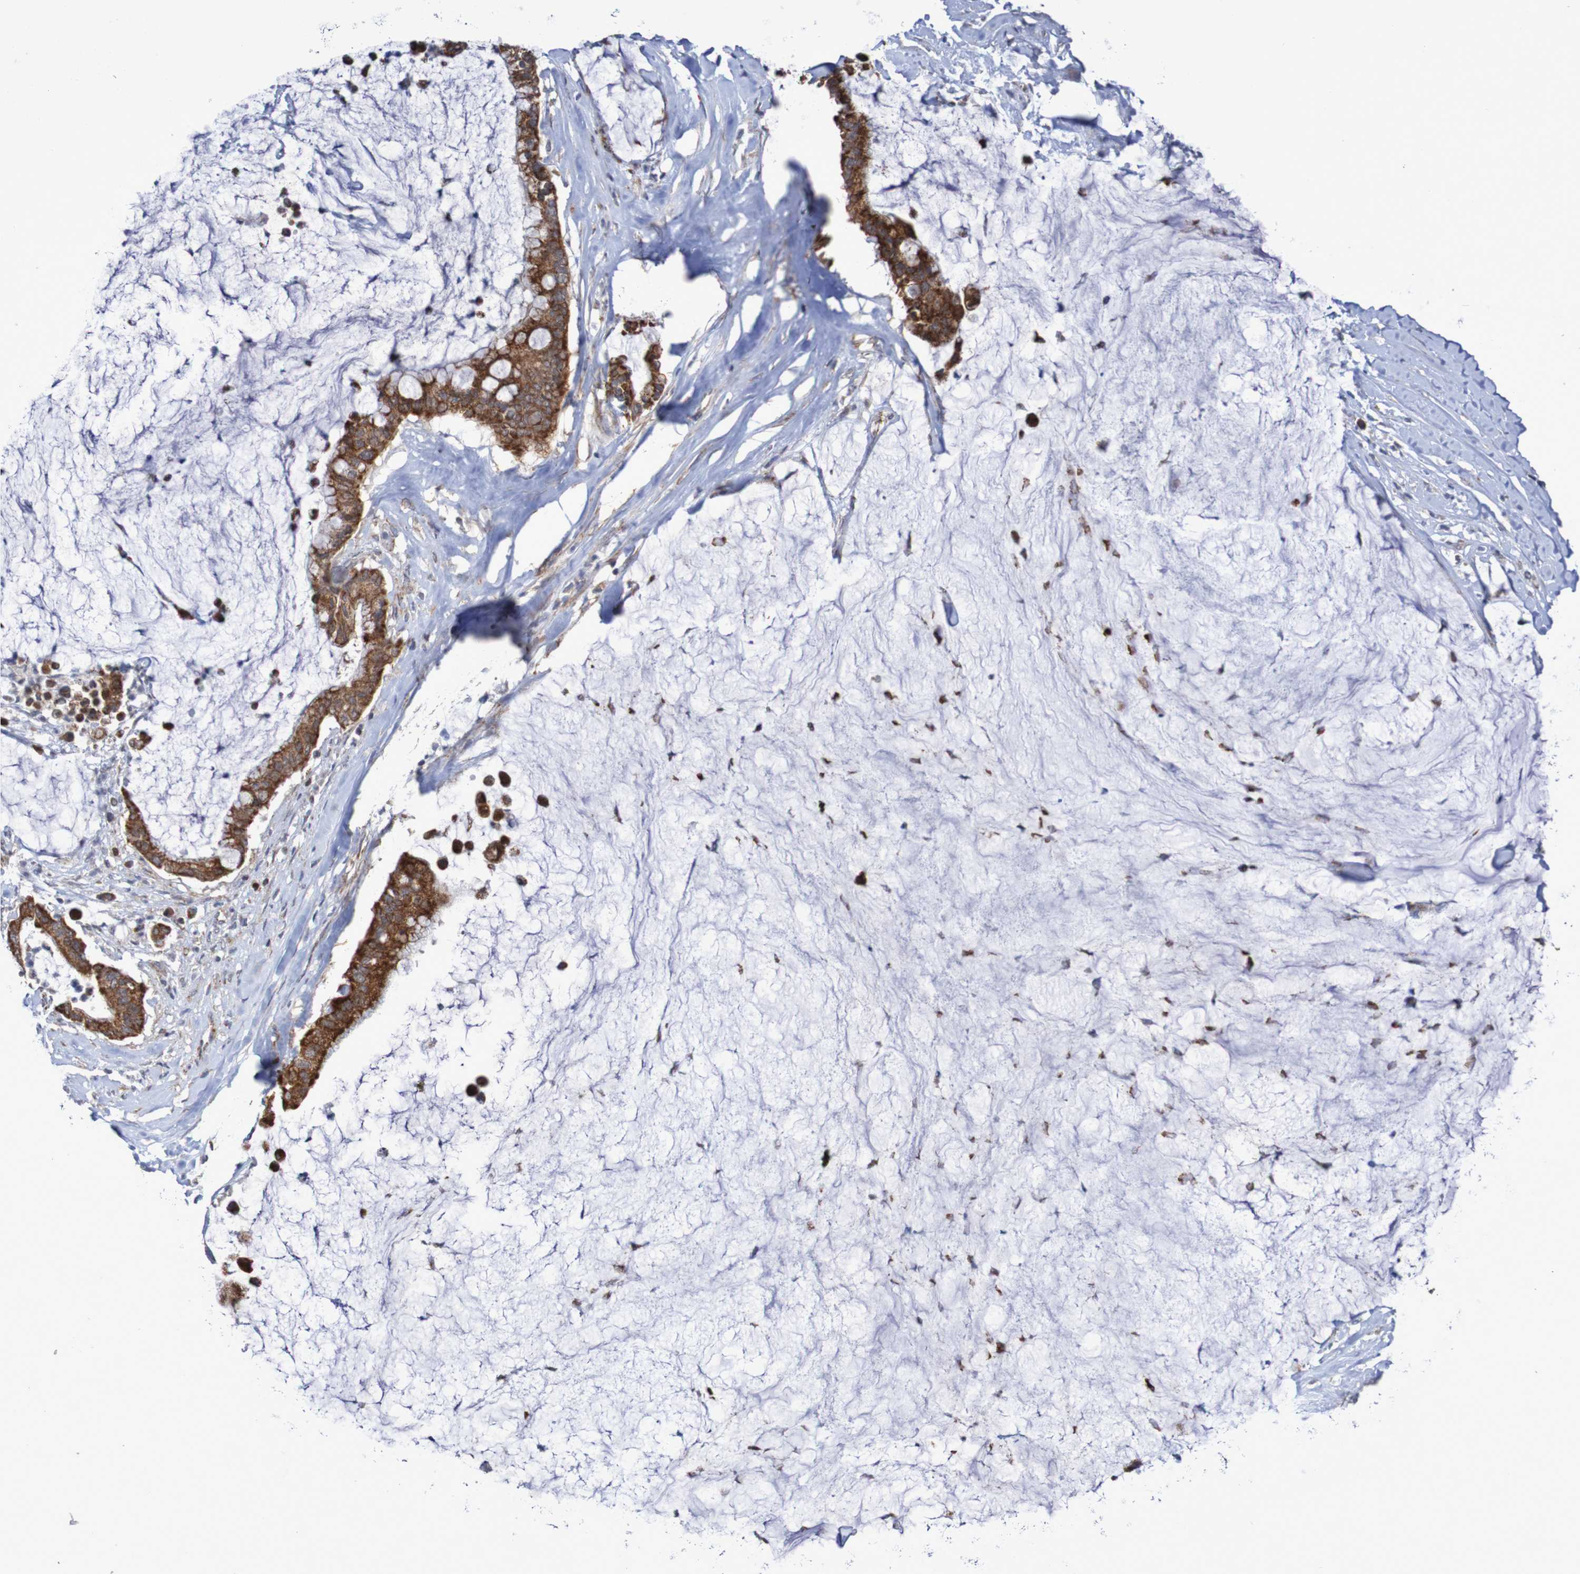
{"staining": {"intensity": "strong", "quantity": ">75%", "location": "cytoplasmic/membranous"}, "tissue": "pancreatic cancer", "cell_type": "Tumor cells", "image_type": "cancer", "snomed": [{"axis": "morphology", "description": "Adenocarcinoma, NOS"}, {"axis": "topography", "description": "Pancreas"}], "caption": "Pancreatic adenocarcinoma stained for a protein reveals strong cytoplasmic/membranous positivity in tumor cells. The staining was performed using DAB to visualize the protein expression in brown, while the nuclei were stained in blue with hematoxylin (Magnification: 20x).", "gene": "DVL1", "patient": {"sex": "male", "age": 41}}